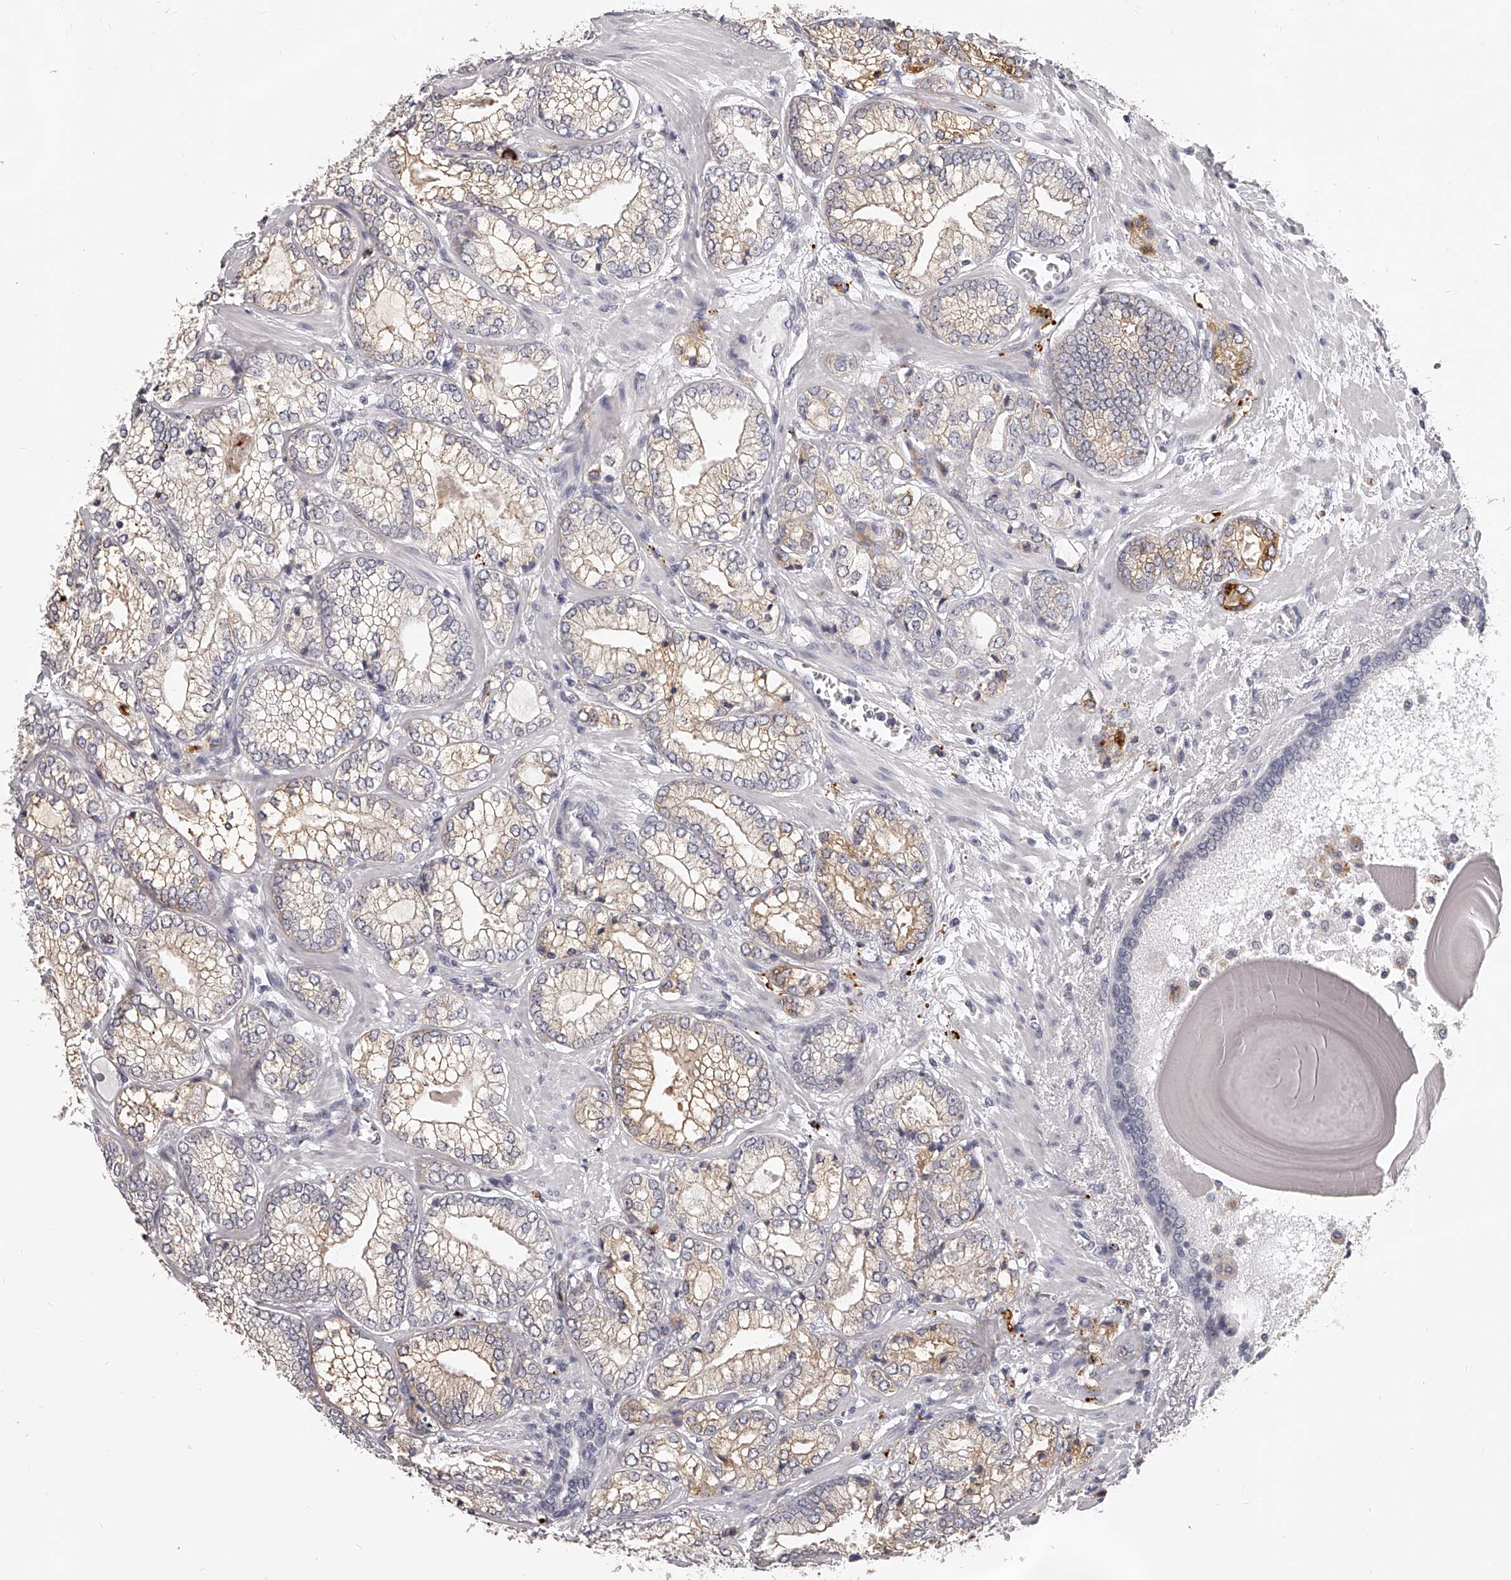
{"staining": {"intensity": "weak", "quantity": "25%-75%", "location": "cytoplasmic/membranous"}, "tissue": "prostate cancer", "cell_type": "Tumor cells", "image_type": "cancer", "snomed": [{"axis": "morphology", "description": "Normal morphology"}, {"axis": "morphology", "description": "Adenocarcinoma, Low grade"}, {"axis": "topography", "description": "Prostate"}], "caption": "This is an image of immunohistochemistry staining of prostate cancer, which shows weak expression in the cytoplasmic/membranous of tumor cells.", "gene": "DMRT1", "patient": {"sex": "male", "age": 72}}